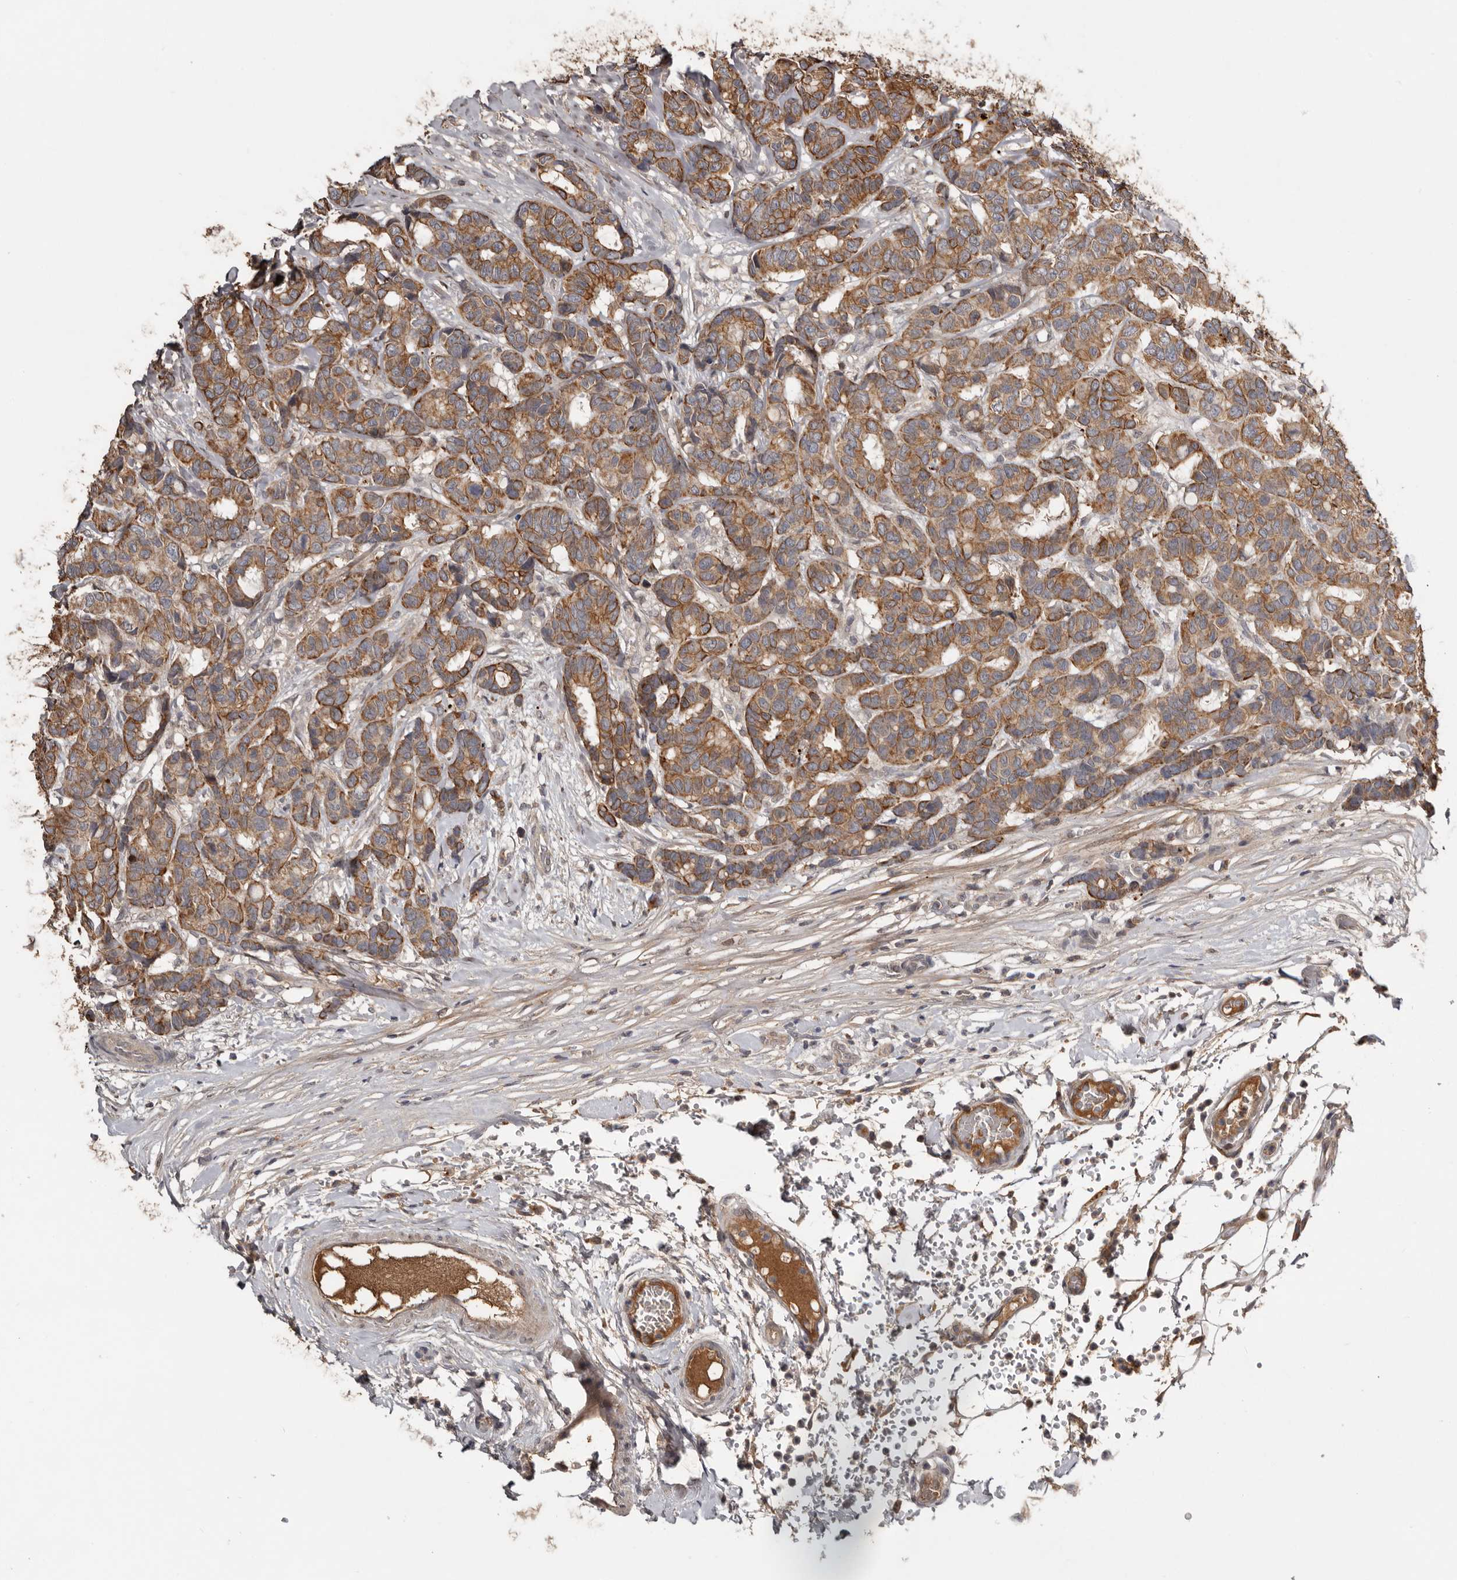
{"staining": {"intensity": "moderate", "quantity": ">75%", "location": "cytoplasmic/membranous"}, "tissue": "breast cancer", "cell_type": "Tumor cells", "image_type": "cancer", "snomed": [{"axis": "morphology", "description": "Duct carcinoma"}, {"axis": "topography", "description": "Breast"}], "caption": "Protein positivity by IHC reveals moderate cytoplasmic/membranous staining in about >75% of tumor cells in breast cancer (intraductal carcinoma).", "gene": "NMUR1", "patient": {"sex": "female", "age": 87}}